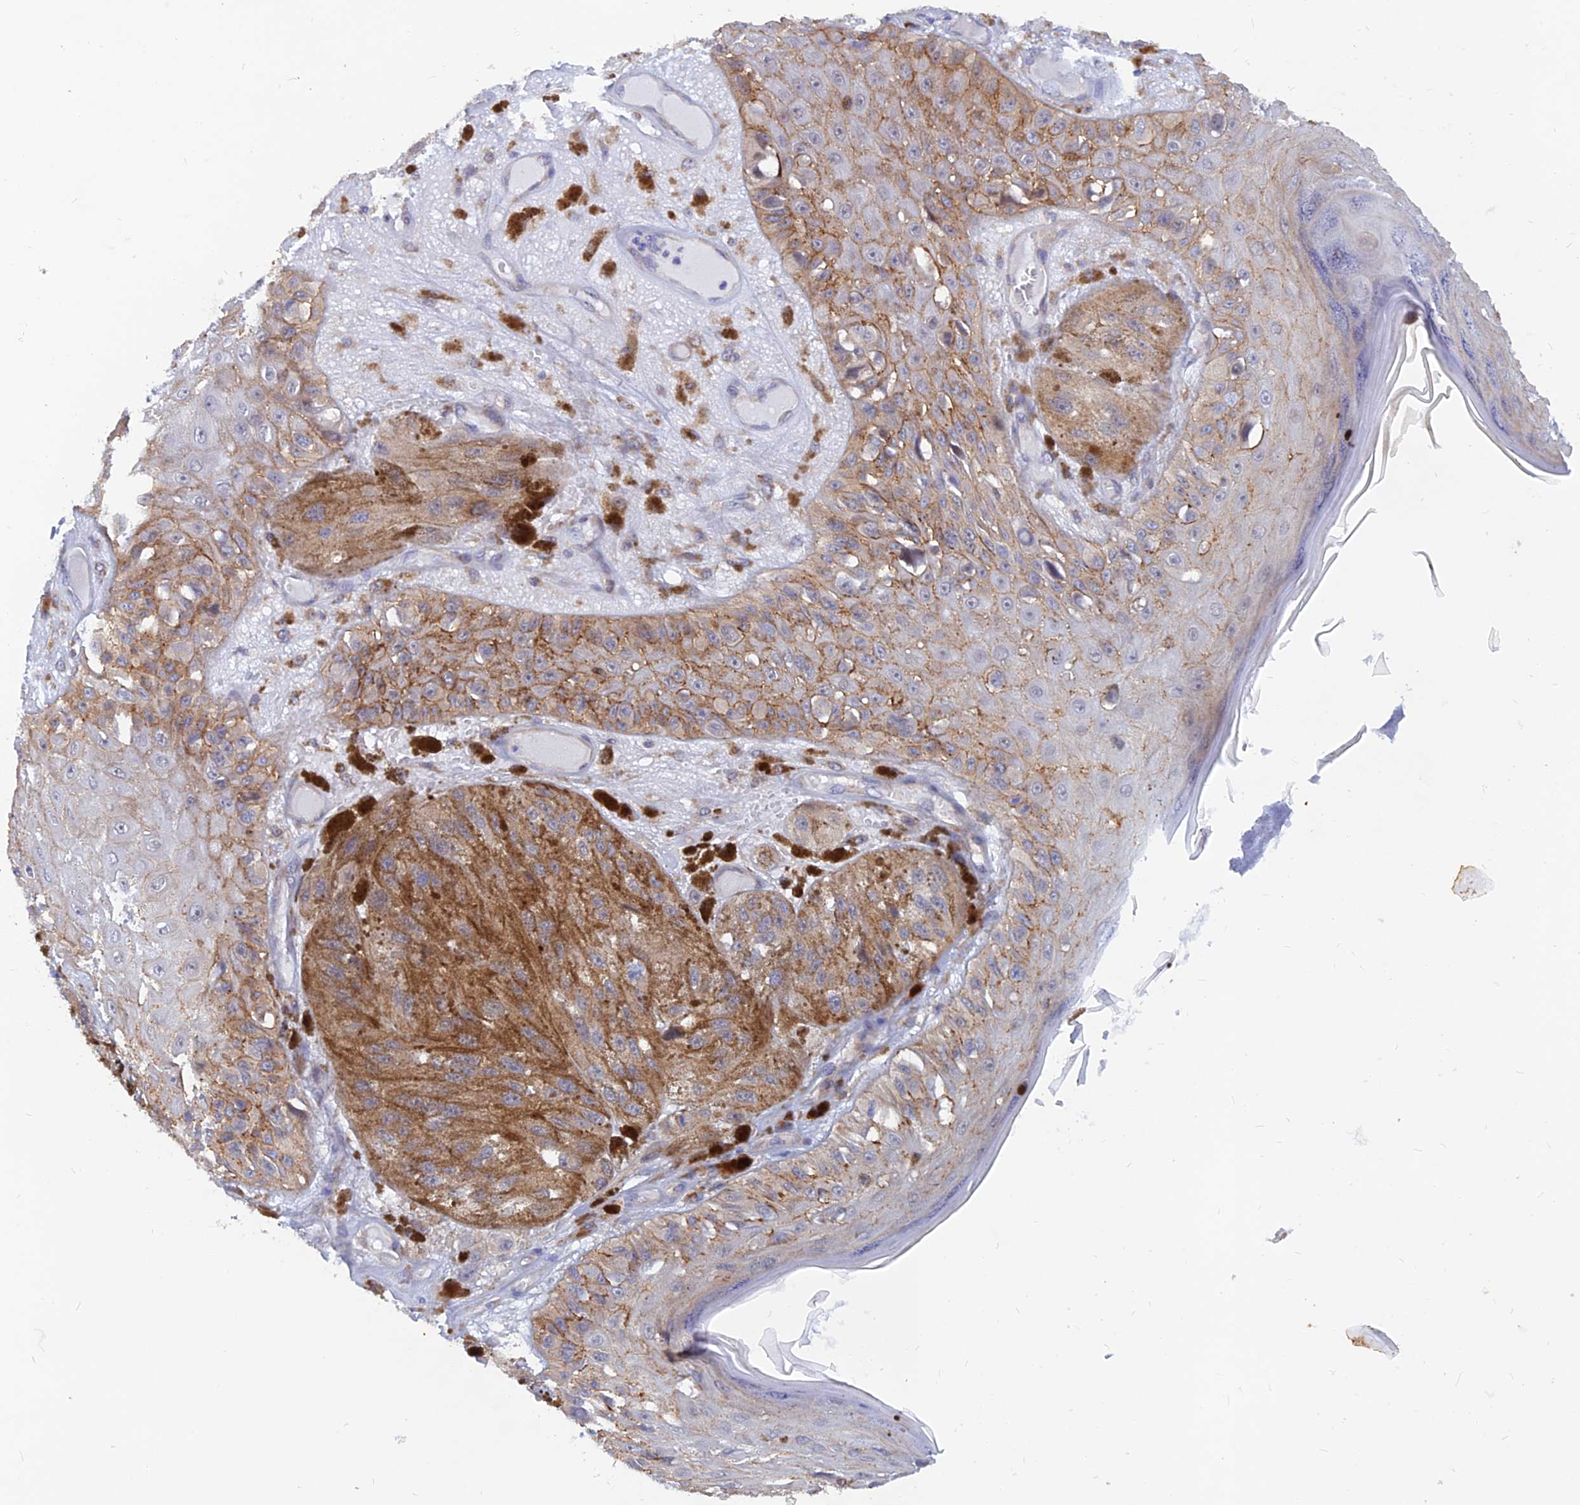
{"staining": {"intensity": "moderate", "quantity": "<25%", "location": "cytoplasmic/membranous"}, "tissue": "melanoma", "cell_type": "Tumor cells", "image_type": "cancer", "snomed": [{"axis": "morphology", "description": "Malignant melanoma, NOS"}, {"axis": "topography", "description": "Skin"}], "caption": "Moderate cytoplasmic/membranous expression is appreciated in approximately <25% of tumor cells in malignant melanoma.", "gene": "DNAJC16", "patient": {"sex": "male", "age": 88}}